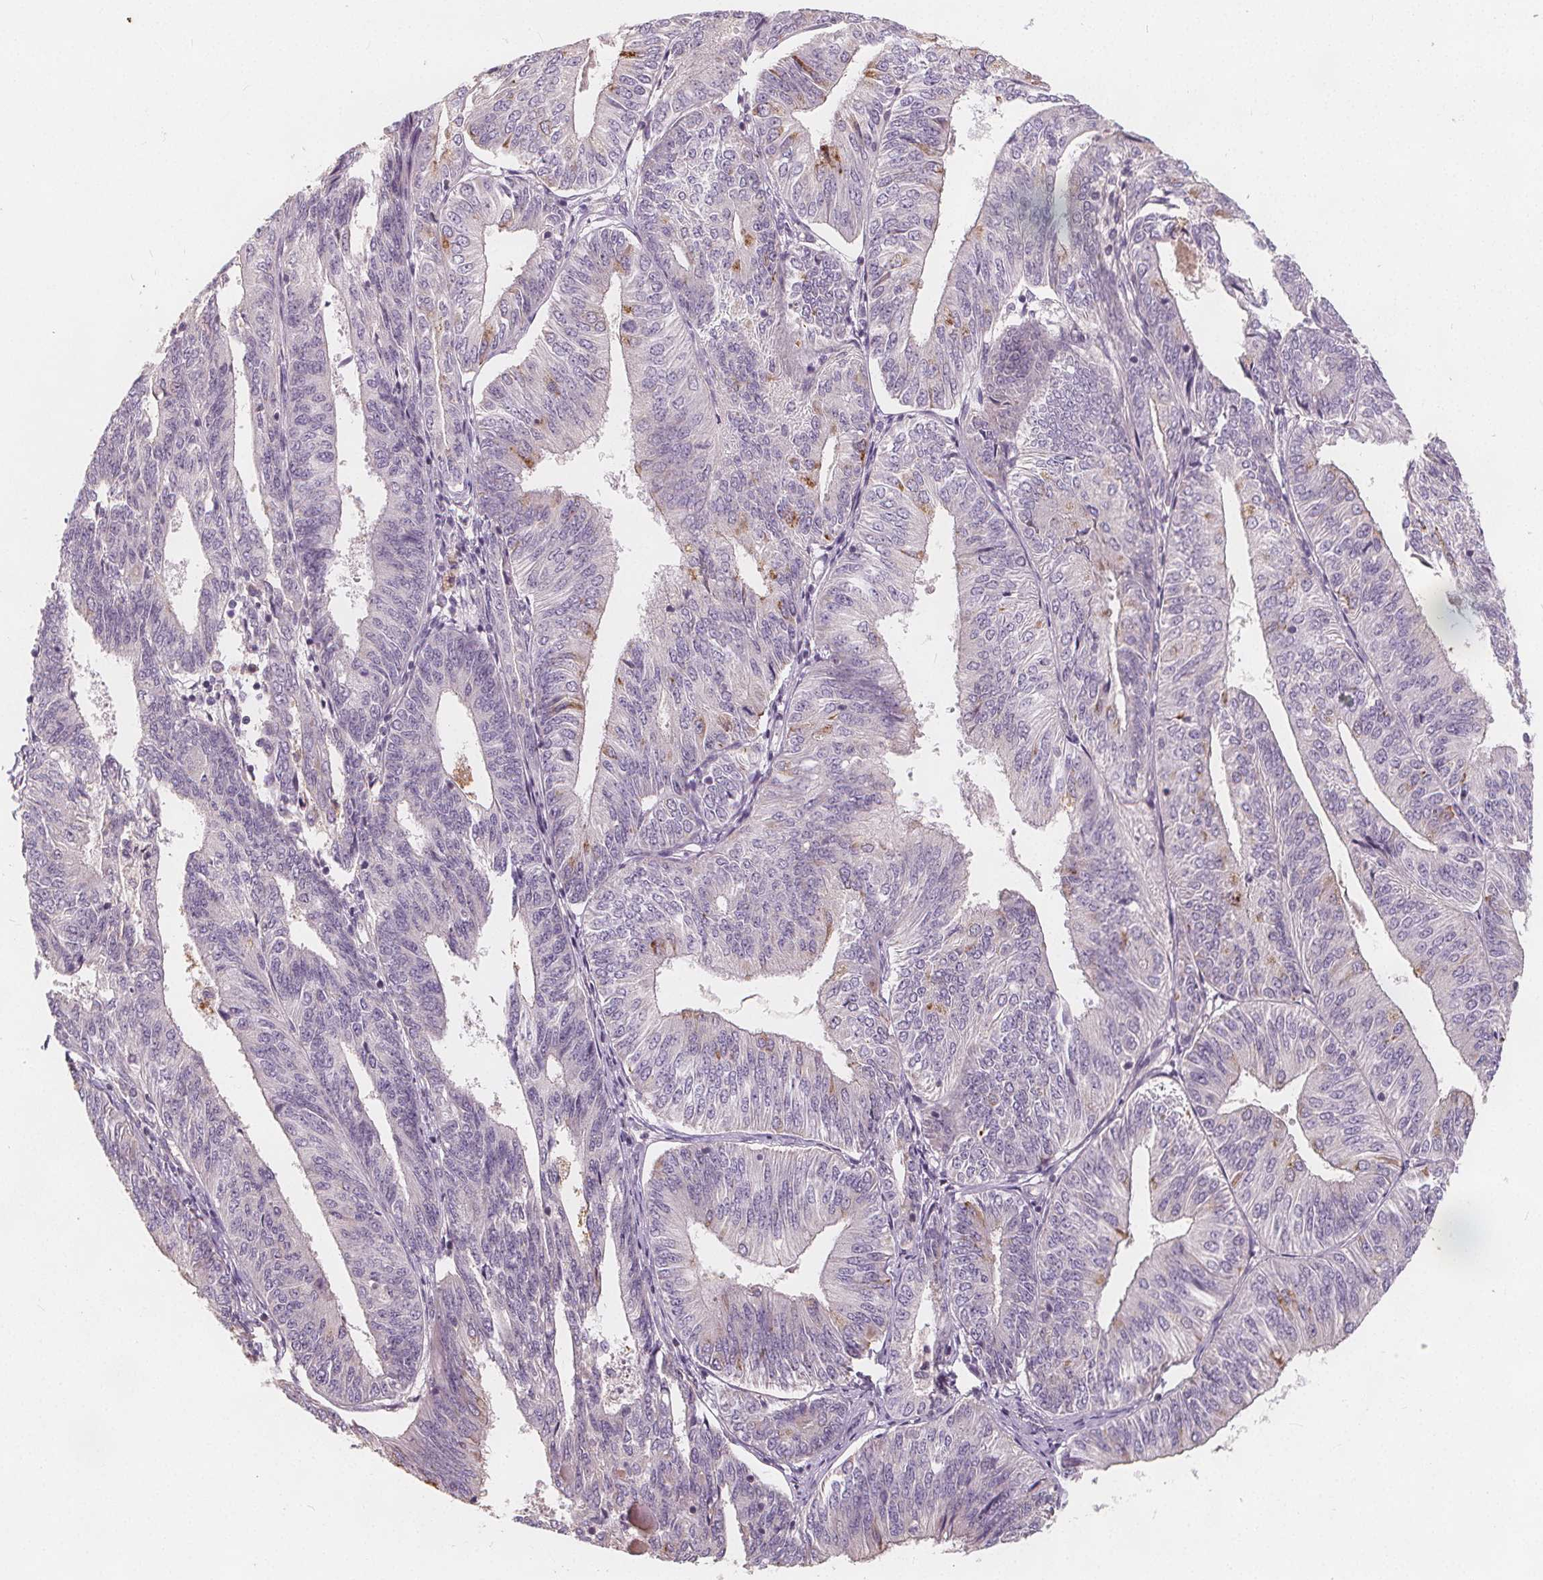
{"staining": {"intensity": "weak", "quantity": "<25%", "location": "cytoplasmic/membranous"}, "tissue": "endometrial cancer", "cell_type": "Tumor cells", "image_type": "cancer", "snomed": [{"axis": "morphology", "description": "Adenocarcinoma, NOS"}, {"axis": "topography", "description": "Endometrium"}], "caption": "DAB immunohistochemical staining of endometrial adenocarcinoma reveals no significant positivity in tumor cells.", "gene": "DRC3", "patient": {"sex": "female", "age": 58}}